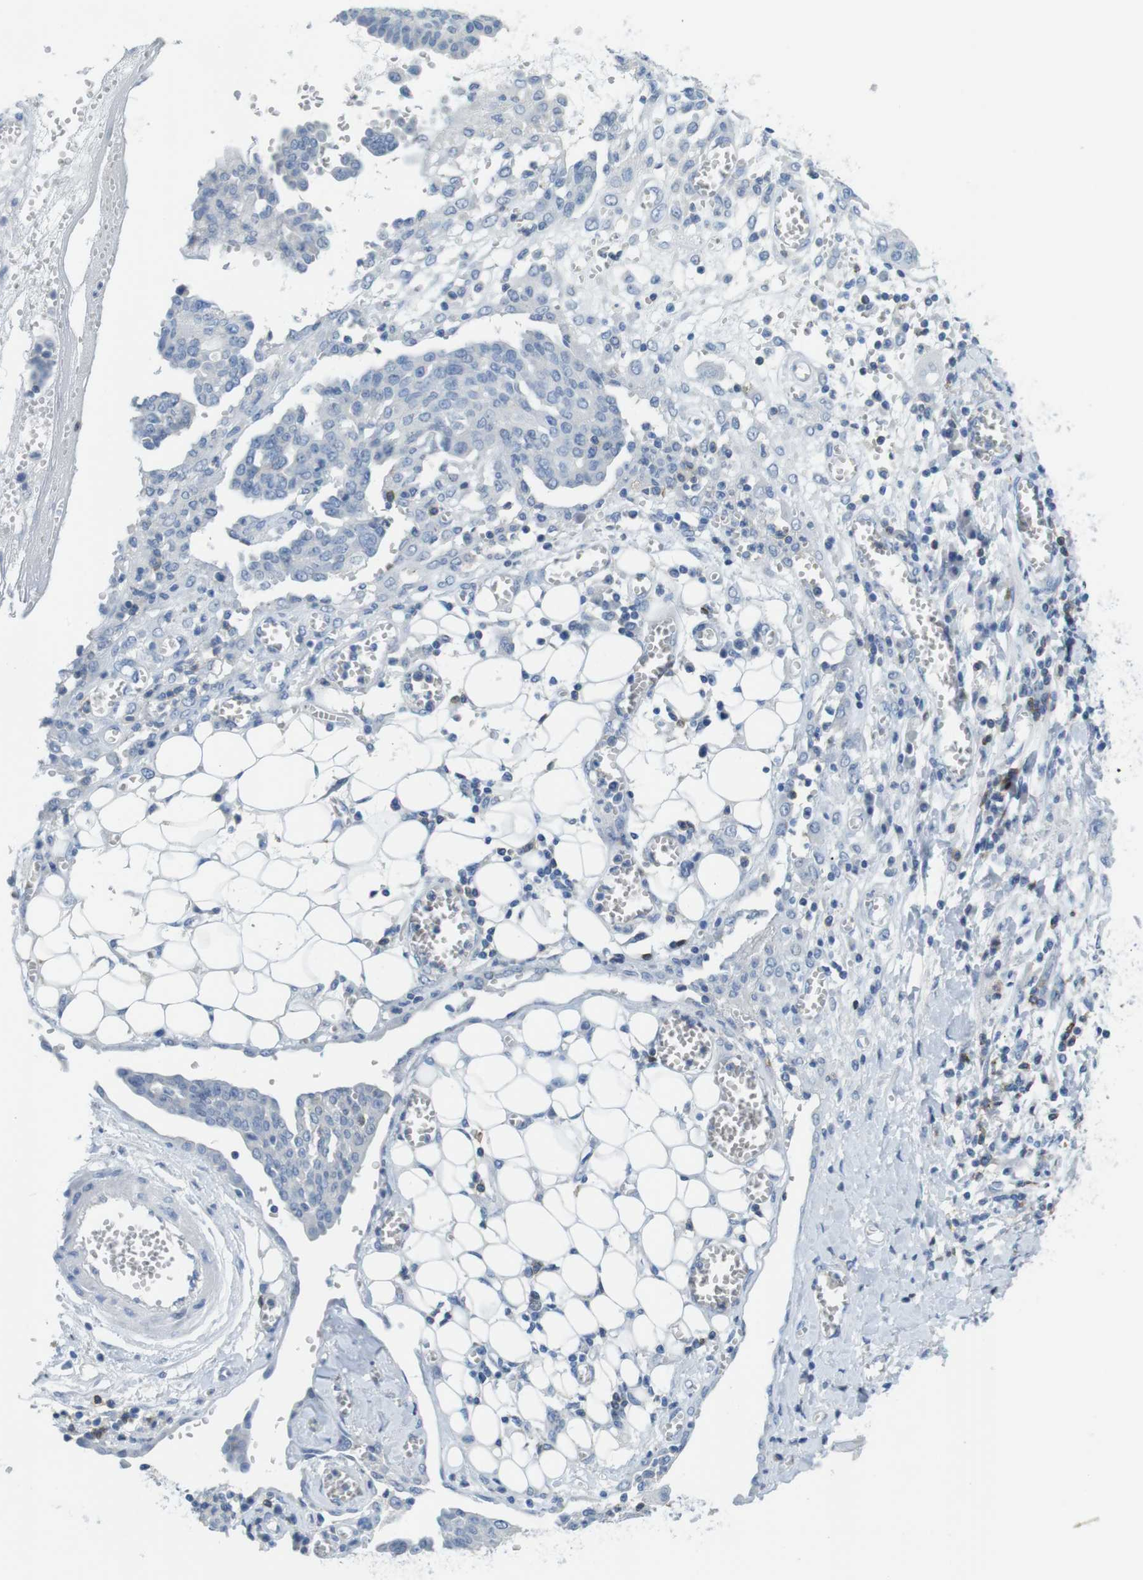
{"staining": {"intensity": "negative", "quantity": "none", "location": "none"}, "tissue": "ovarian cancer", "cell_type": "Tumor cells", "image_type": "cancer", "snomed": [{"axis": "morphology", "description": "Cystadenocarcinoma, serous, NOS"}, {"axis": "topography", "description": "Soft tissue"}, {"axis": "topography", "description": "Ovary"}], "caption": "This is an immunohistochemistry (IHC) image of serous cystadenocarcinoma (ovarian). There is no positivity in tumor cells.", "gene": "CD5", "patient": {"sex": "female", "age": 57}}